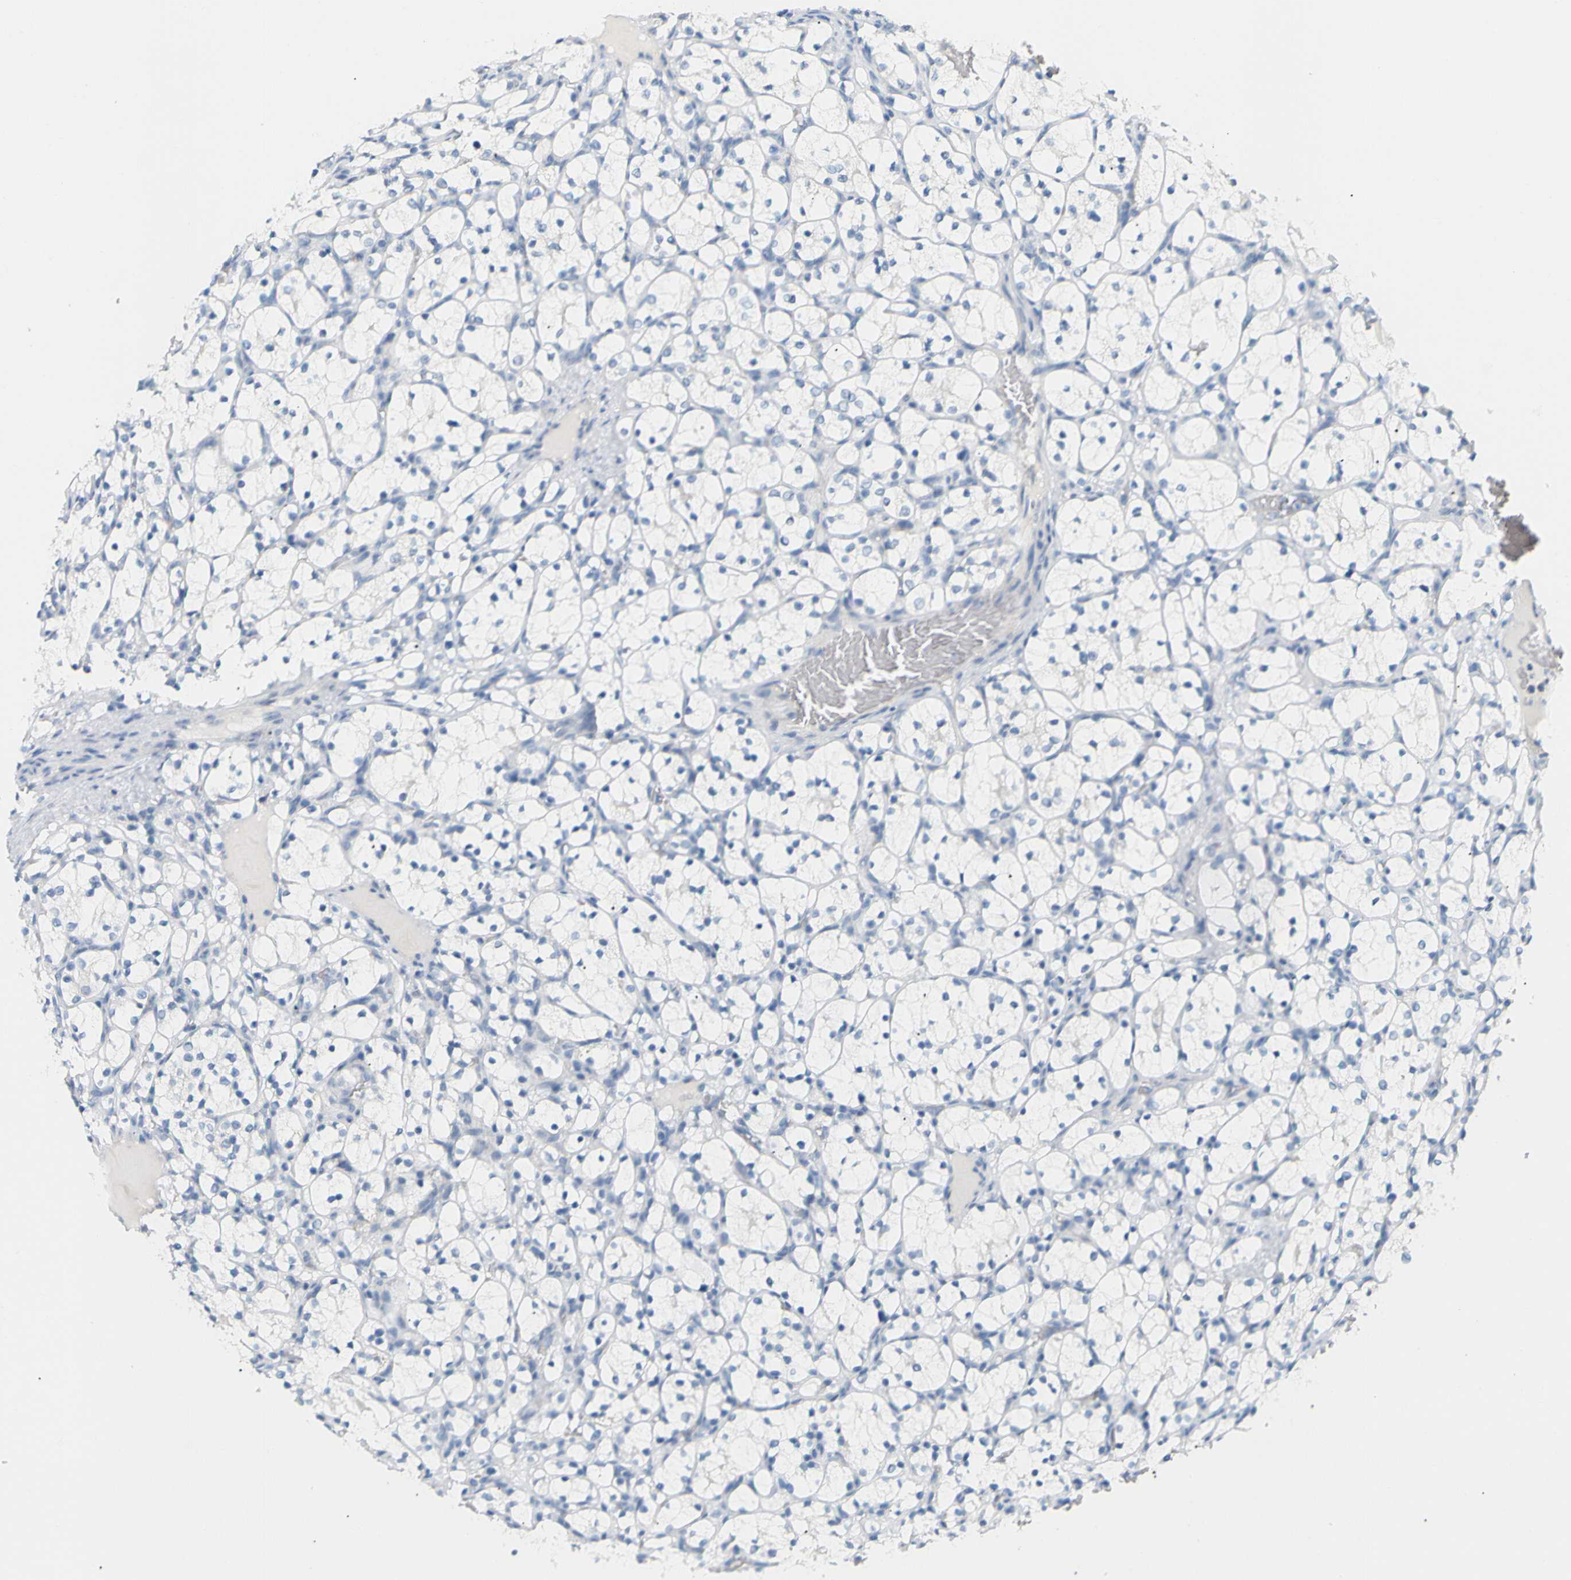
{"staining": {"intensity": "negative", "quantity": "none", "location": "none"}, "tissue": "renal cancer", "cell_type": "Tumor cells", "image_type": "cancer", "snomed": [{"axis": "morphology", "description": "Adenocarcinoma, NOS"}, {"axis": "topography", "description": "Kidney"}], "caption": "An image of adenocarcinoma (renal) stained for a protein displays no brown staining in tumor cells.", "gene": "OPN1SW", "patient": {"sex": "female", "age": 69}}